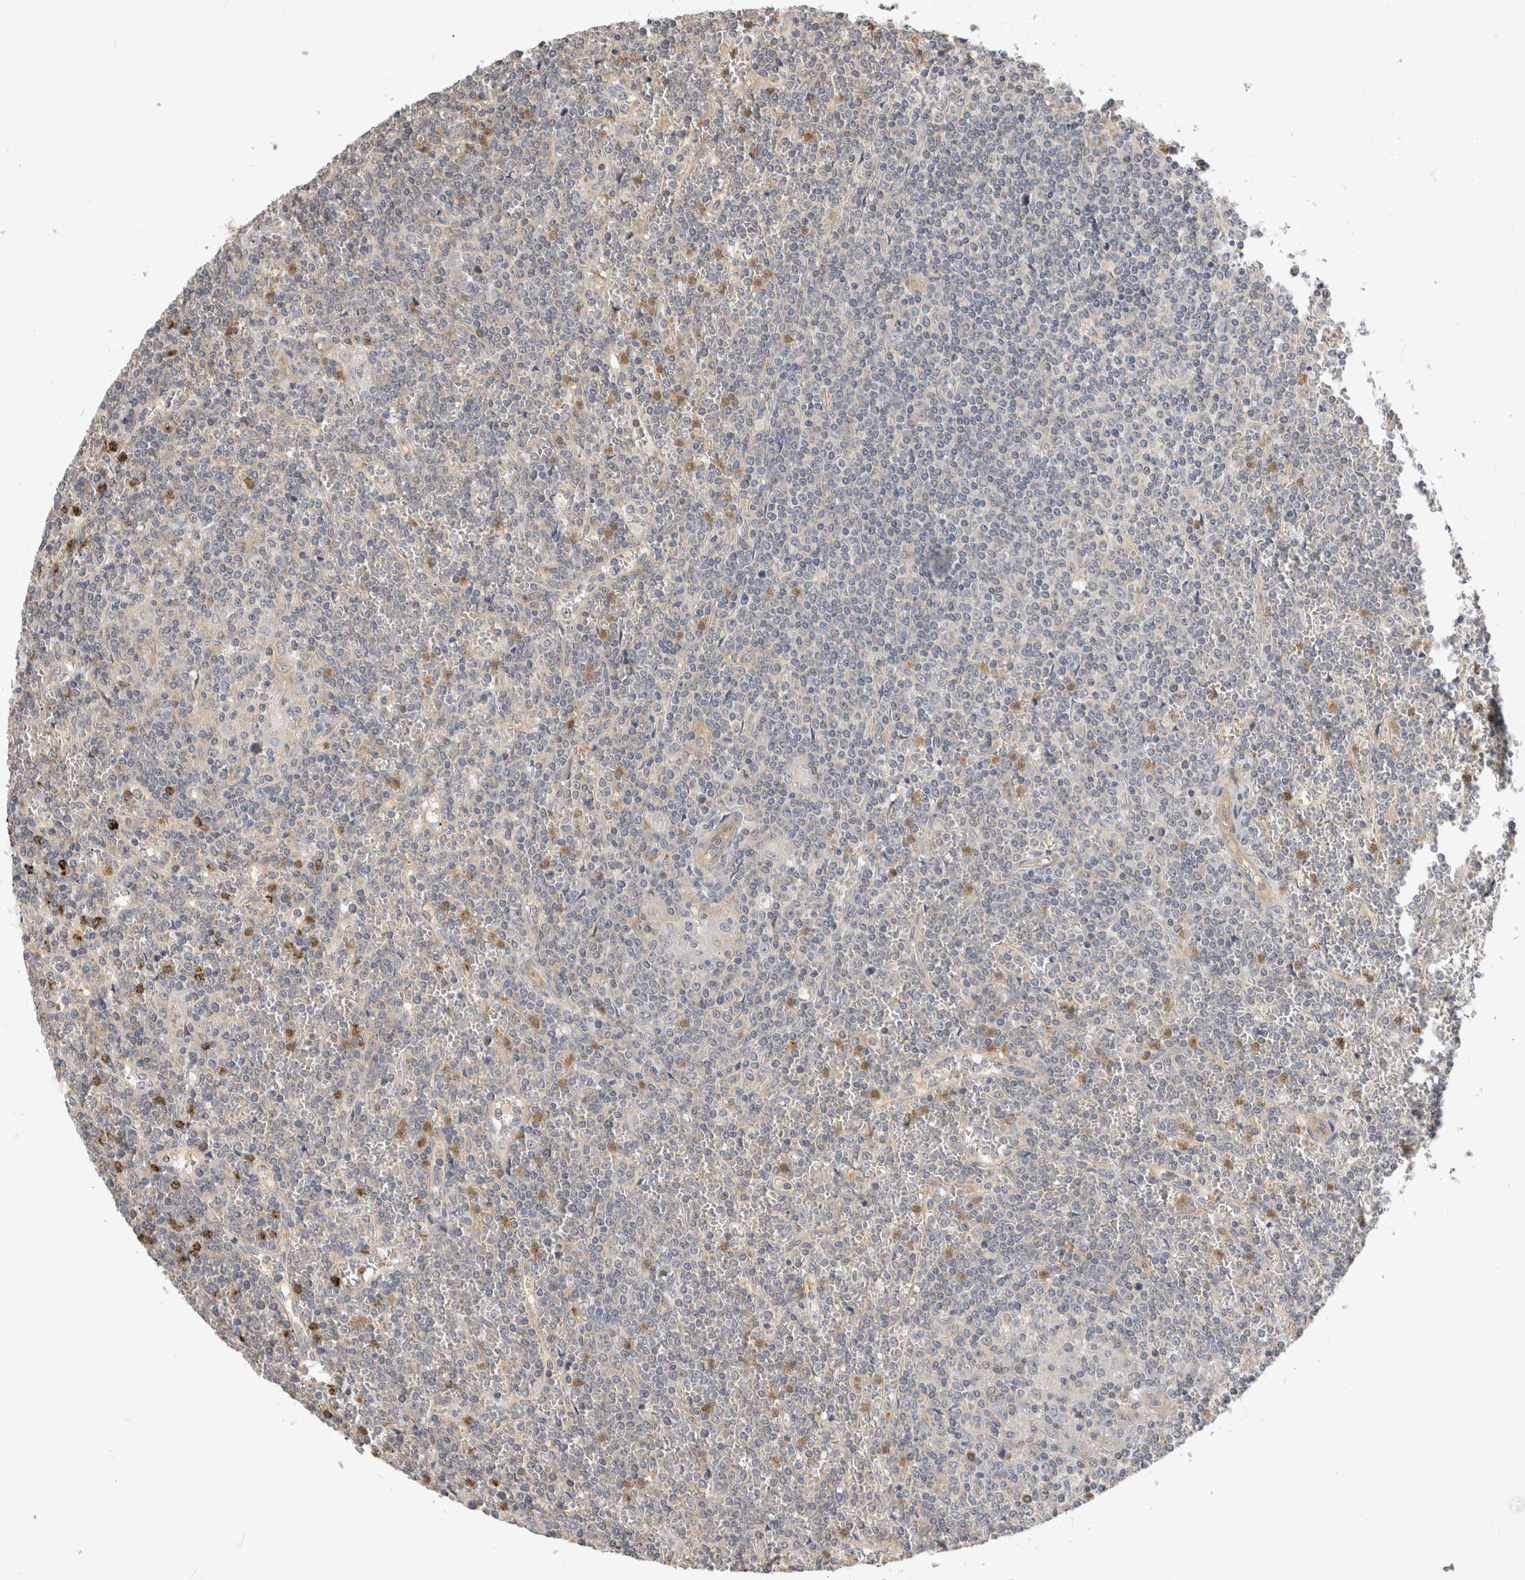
{"staining": {"intensity": "negative", "quantity": "none", "location": "none"}, "tissue": "lymphoma", "cell_type": "Tumor cells", "image_type": "cancer", "snomed": [{"axis": "morphology", "description": "Malignant lymphoma, non-Hodgkin's type, Low grade"}, {"axis": "topography", "description": "Spleen"}], "caption": "Image shows no protein staining in tumor cells of lymphoma tissue.", "gene": "PGM1", "patient": {"sex": "female", "age": 19}}